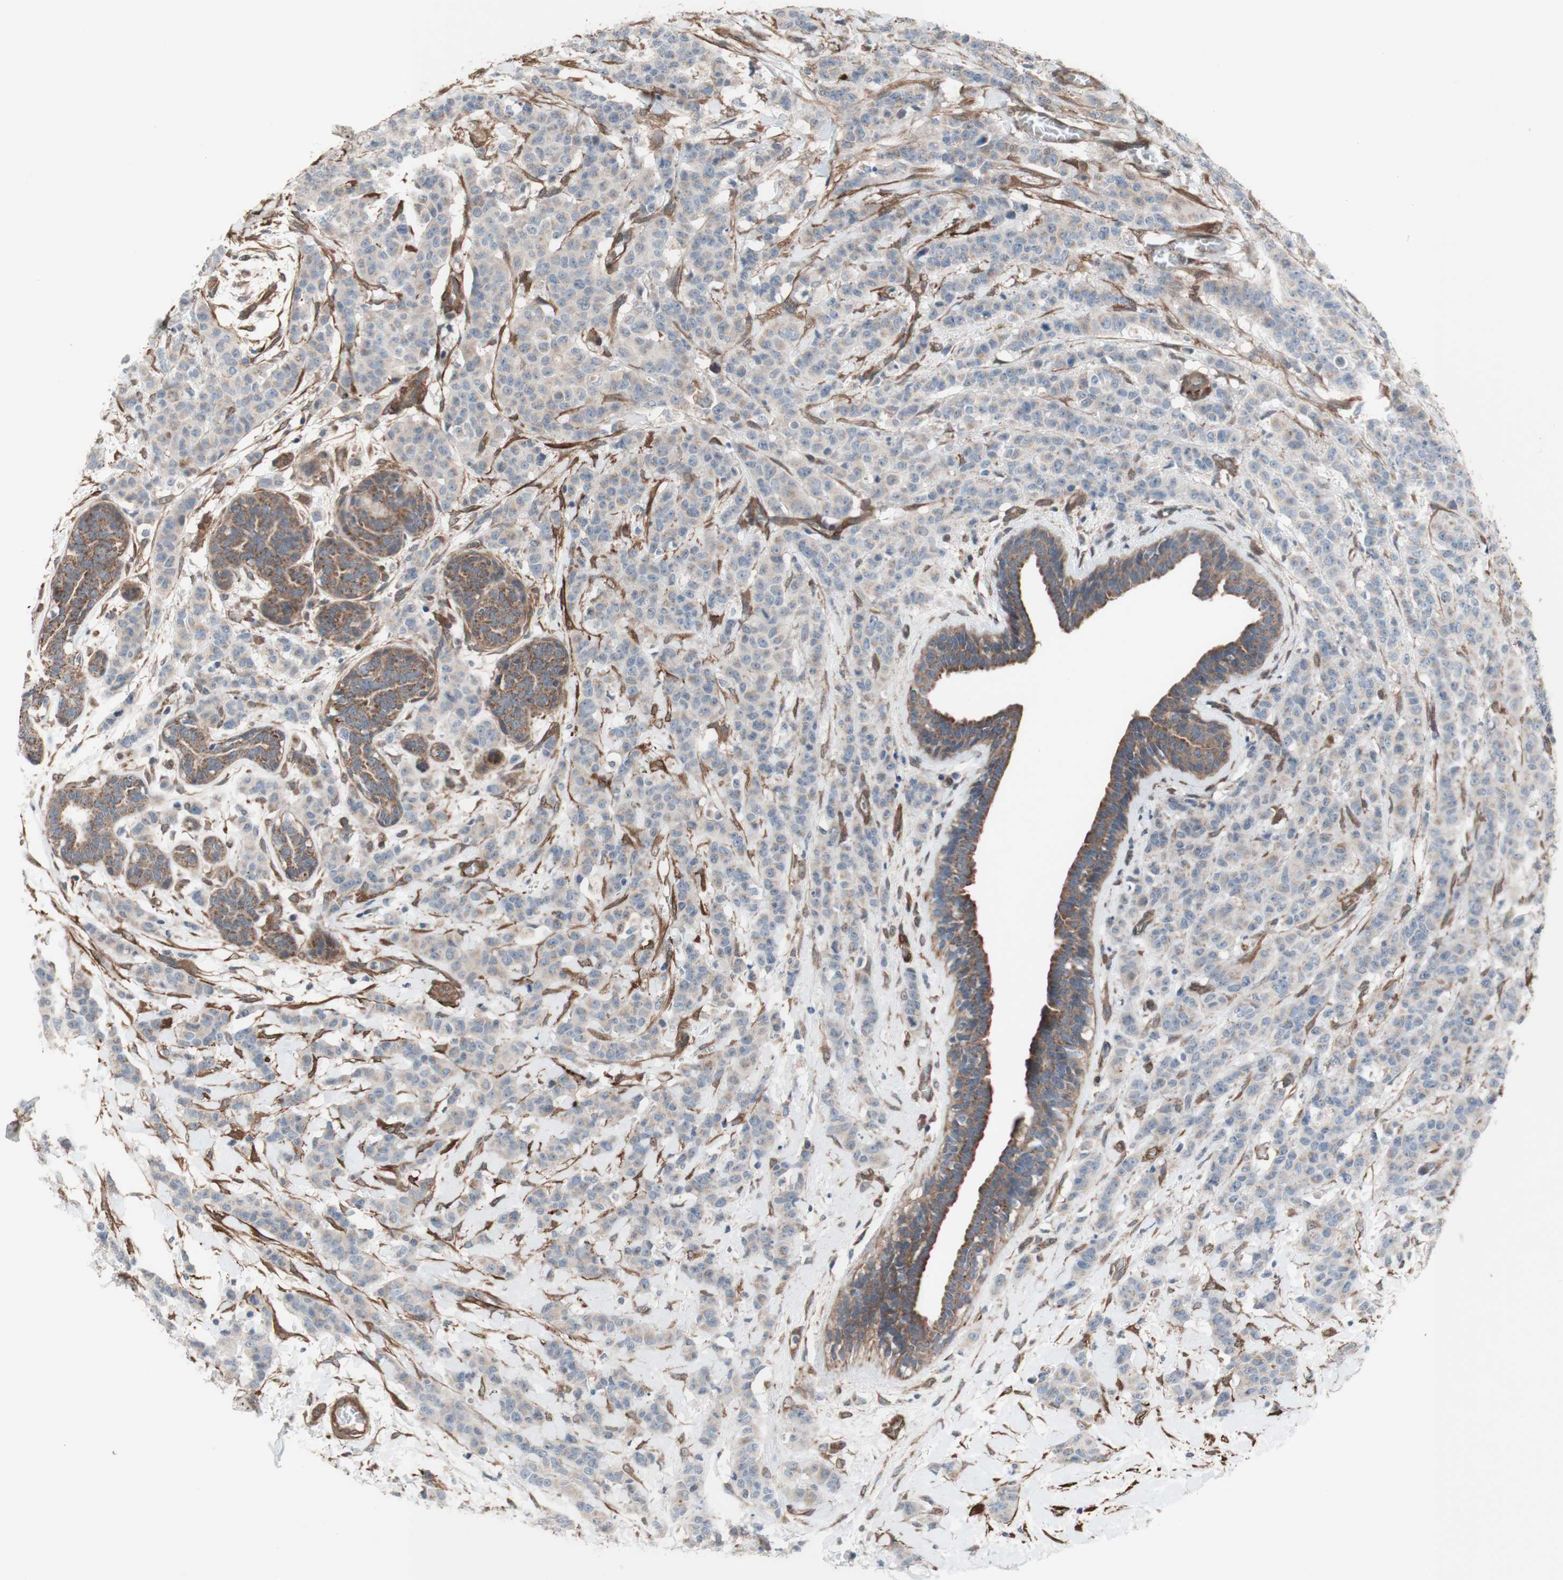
{"staining": {"intensity": "moderate", "quantity": ">75%", "location": "cytoplasmic/membranous"}, "tissue": "breast cancer", "cell_type": "Tumor cells", "image_type": "cancer", "snomed": [{"axis": "morphology", "description": "Normal tissue, NOS"}, {"axis": "morphology", "description": "Duct carcinoma"}, {"axis": "topography", "description": "Breast"}], "caption": "Immunohistochemical staining of breast cancer shows moderate cytoplasmic/membranous protein positivity in approximately >75% of tumor cells.", "gene": "CNN3", "patient": {"sex": "female", "age": 40}}